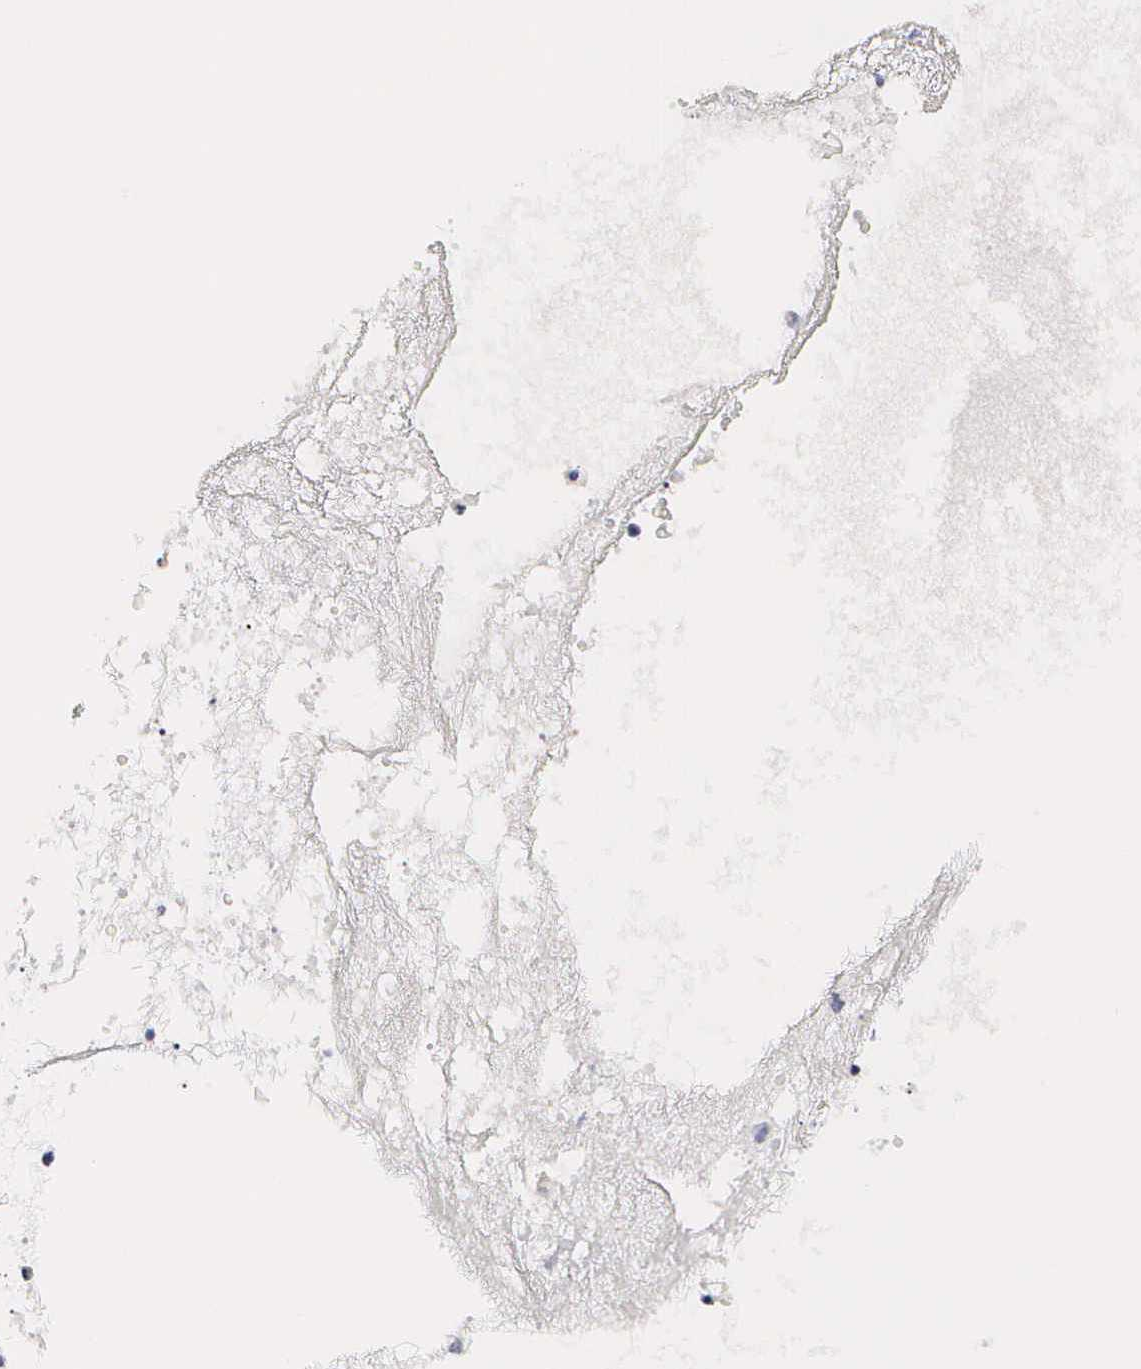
{"staining": {"intensity": "negative", "quantity": "none", "location": "none"}, "tissue": "skin cancer", "cell_type": "Tumor cells", "image_type": "cancer", "snomed": [{"axis": "morphology", "description": "Basal cell carcinoma"}, {"axis": "topography", "description": "Skin"}], "caption": "Tumor cells are negative for protein expression in human skin cancer.", "gene": "RNASE6", "patient": {"sex": "male", "age": 75}}